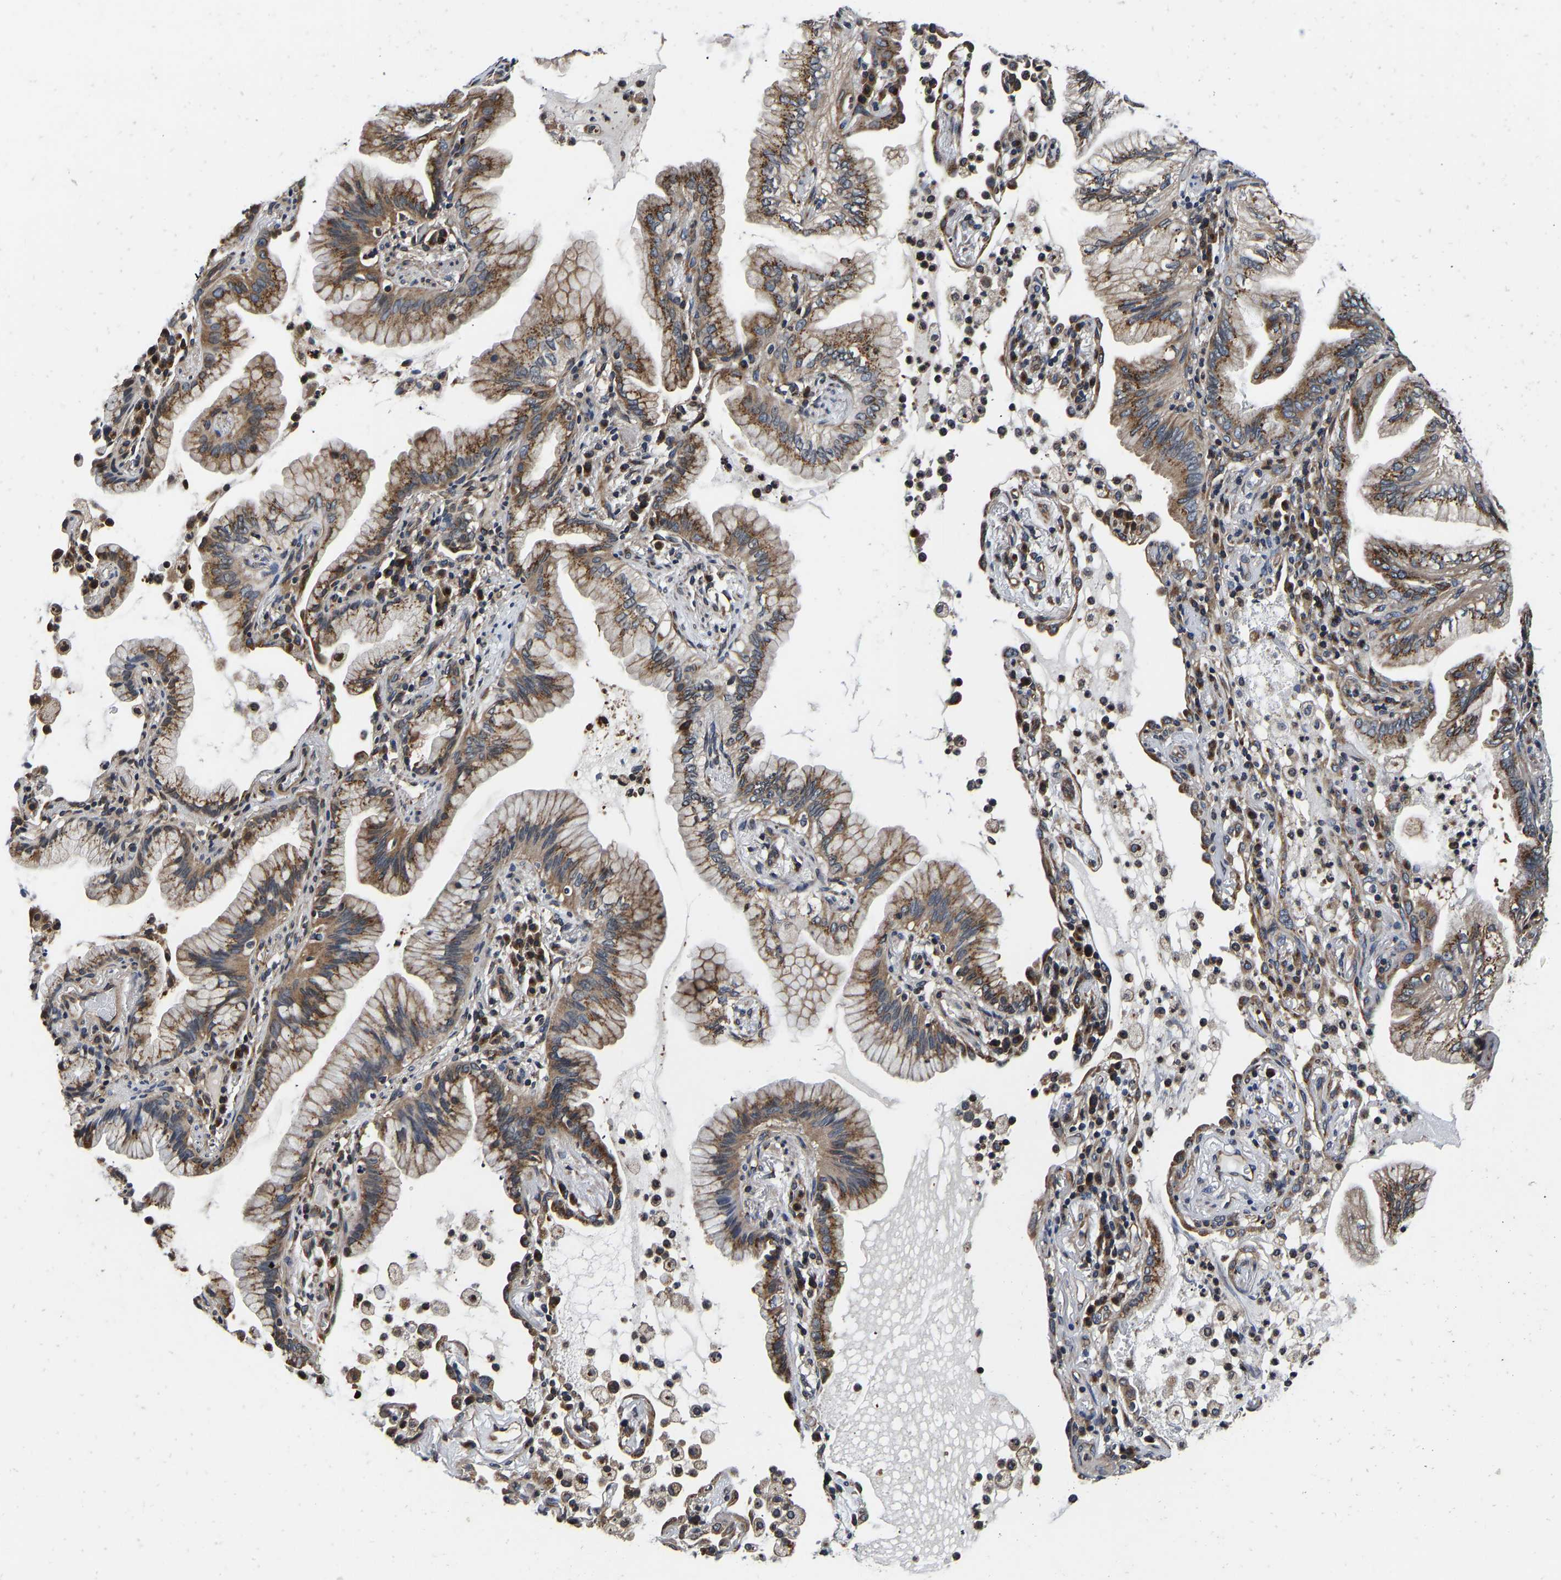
{"staining": {"intensity": "moderate", "quantity": ">75%", "location": "cytoplasmic/membranous"}, "tissue": "lung cancer", "cell_type": "Tumor cells", "image_type": "cancer", "snomed": [{"axis": "morphology", "description": "Adenocarcinoma, NOS"}, {"axis": "topography", "description": "Lung"}], "caption": "Immunohistochemistry (IHC) of human lung cancer shows medium levels of moderate cytoplasmic/membranous staining in approximately >75% of tumor cells.", "gene": "RABAC1", "patient": {"sex": "female", "age": 70}}